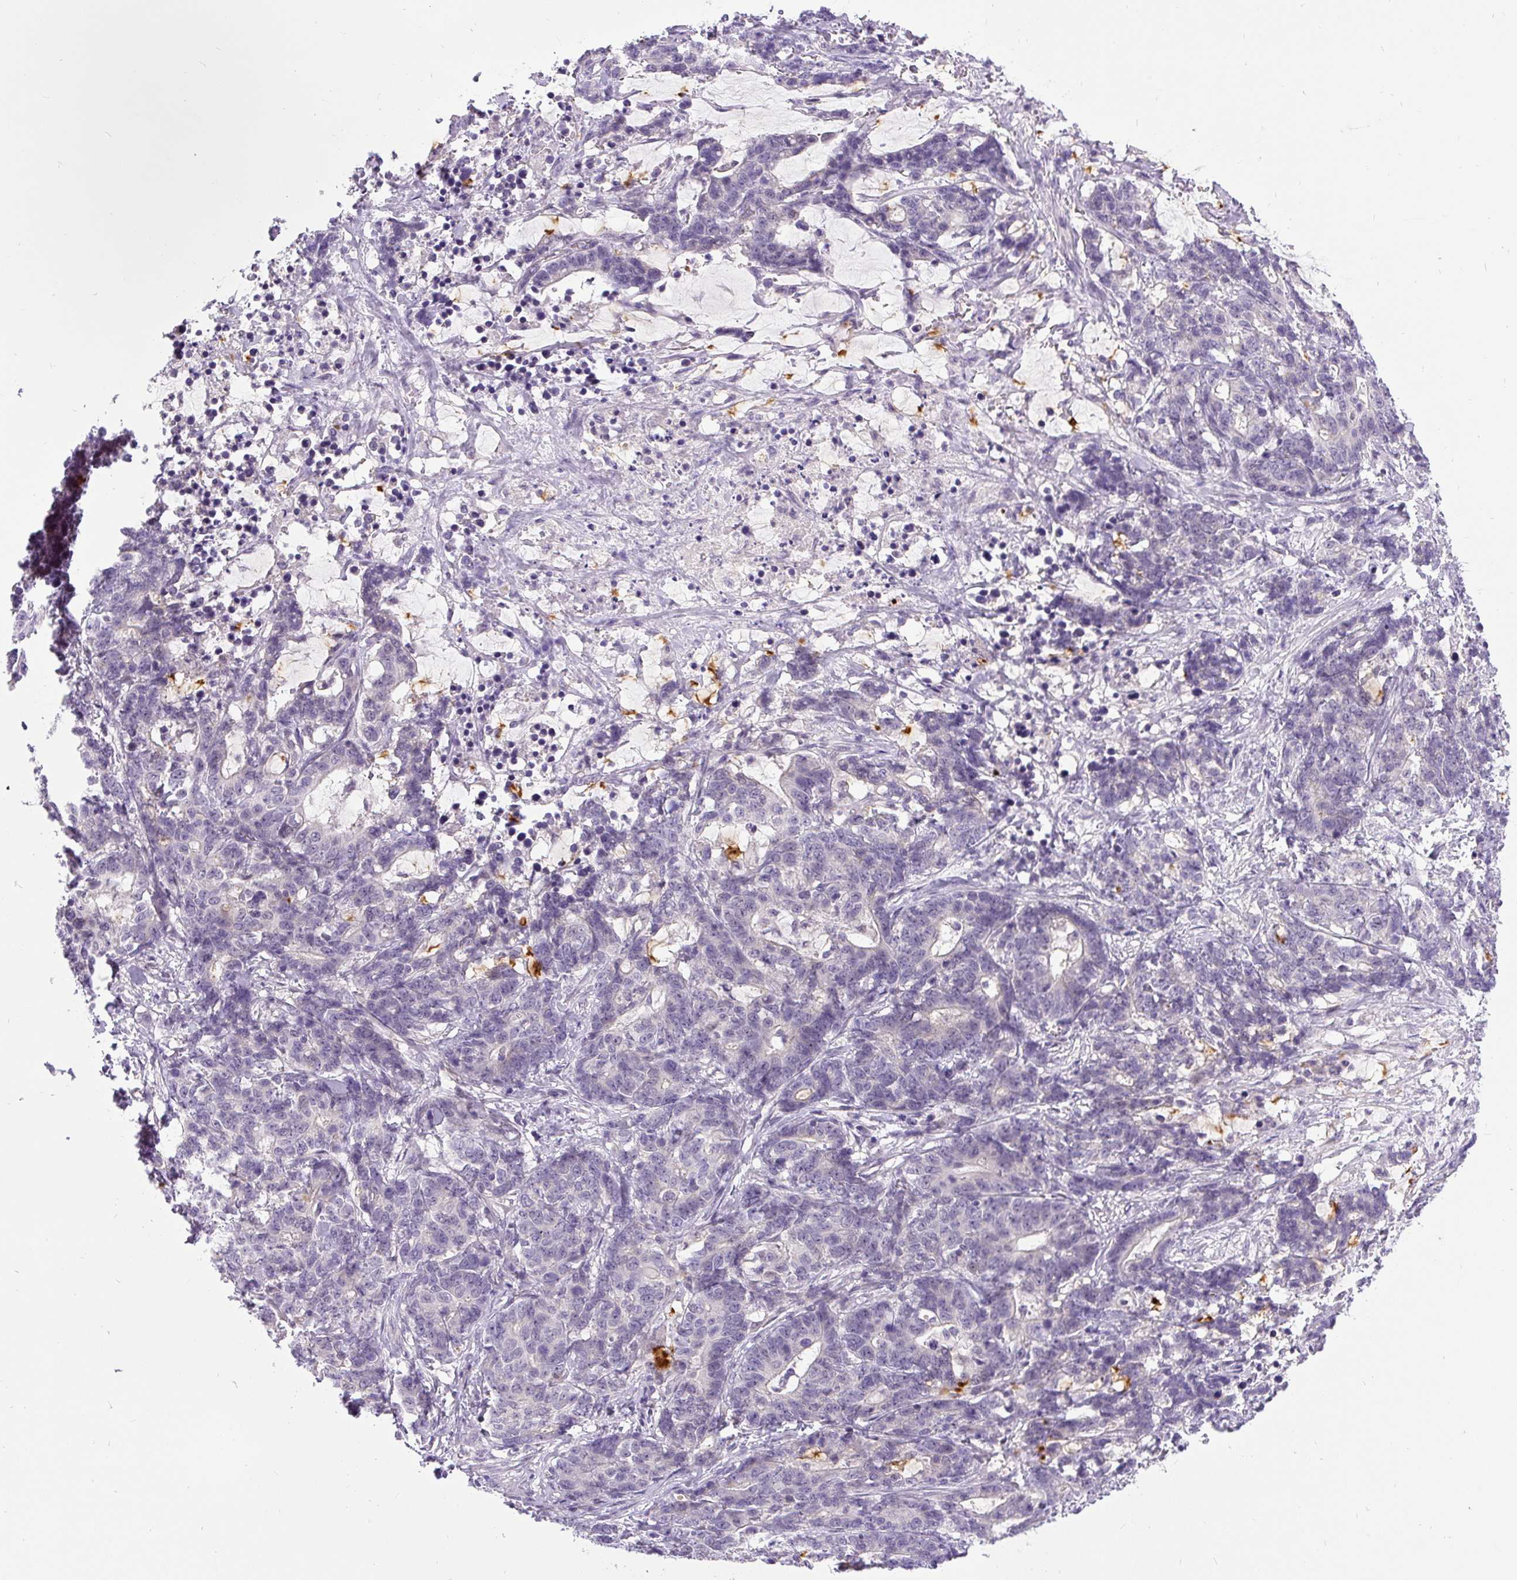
{"staining": {"intensity": "negative", "quantity": "none", "location": "none"}, "tissue": "stomach cancer", "cell_type": "Tumor cells", "image_type": "cancer", "snomed": [{"axis": "morphology", "description": "Normal tissue, NOS"}, {"axis": "morphology", "description": "Adenocarcinoma, NOS"}, {"axis": "topography", "description": "Stomach"}], "caption": "The photomicrograph displays no staining of tumor cells in stomach adenocarcinoma.", "gene": "FAM117B", "patient": {"sex": "female", "age": 64}}